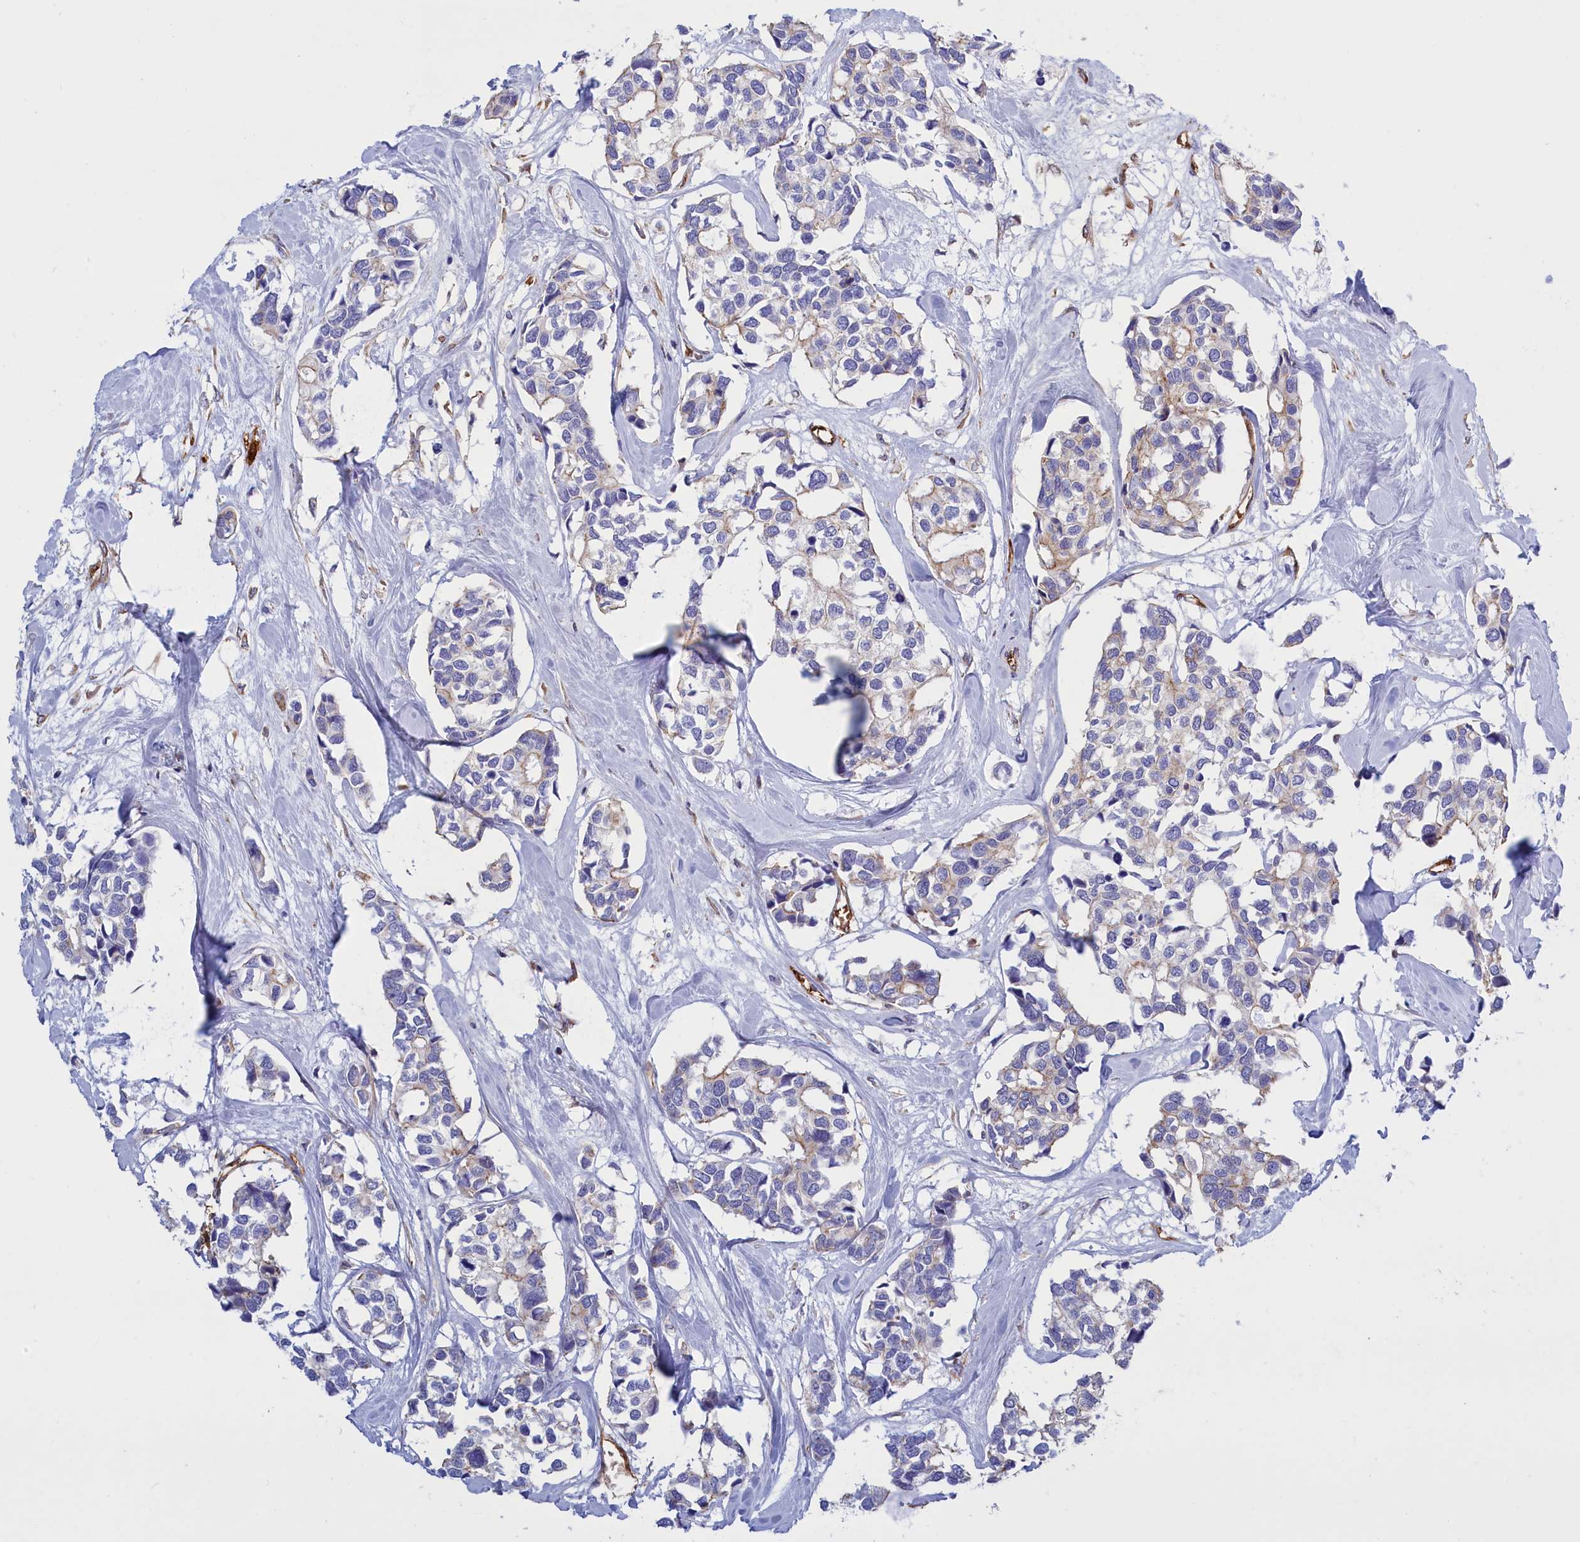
{"staining": {"intensity": "negative", "quantity": "none", "location": "none"}, "tissue": "breast cancer", "cell_type": "Tumor cells", "image_type": "cancer", "snomed": [{"axis": "morphology", "description": "Duct carcinoma"}, {"axis": "topography", "description": "Breast"}], "caption": "DAB immunohistochemical staining of breast cancer (intraductal carcinoma) reveals no significant staining in tumor cells.", "gene": "ABCC12", "patient": {"sex": "female", "age": 83}}